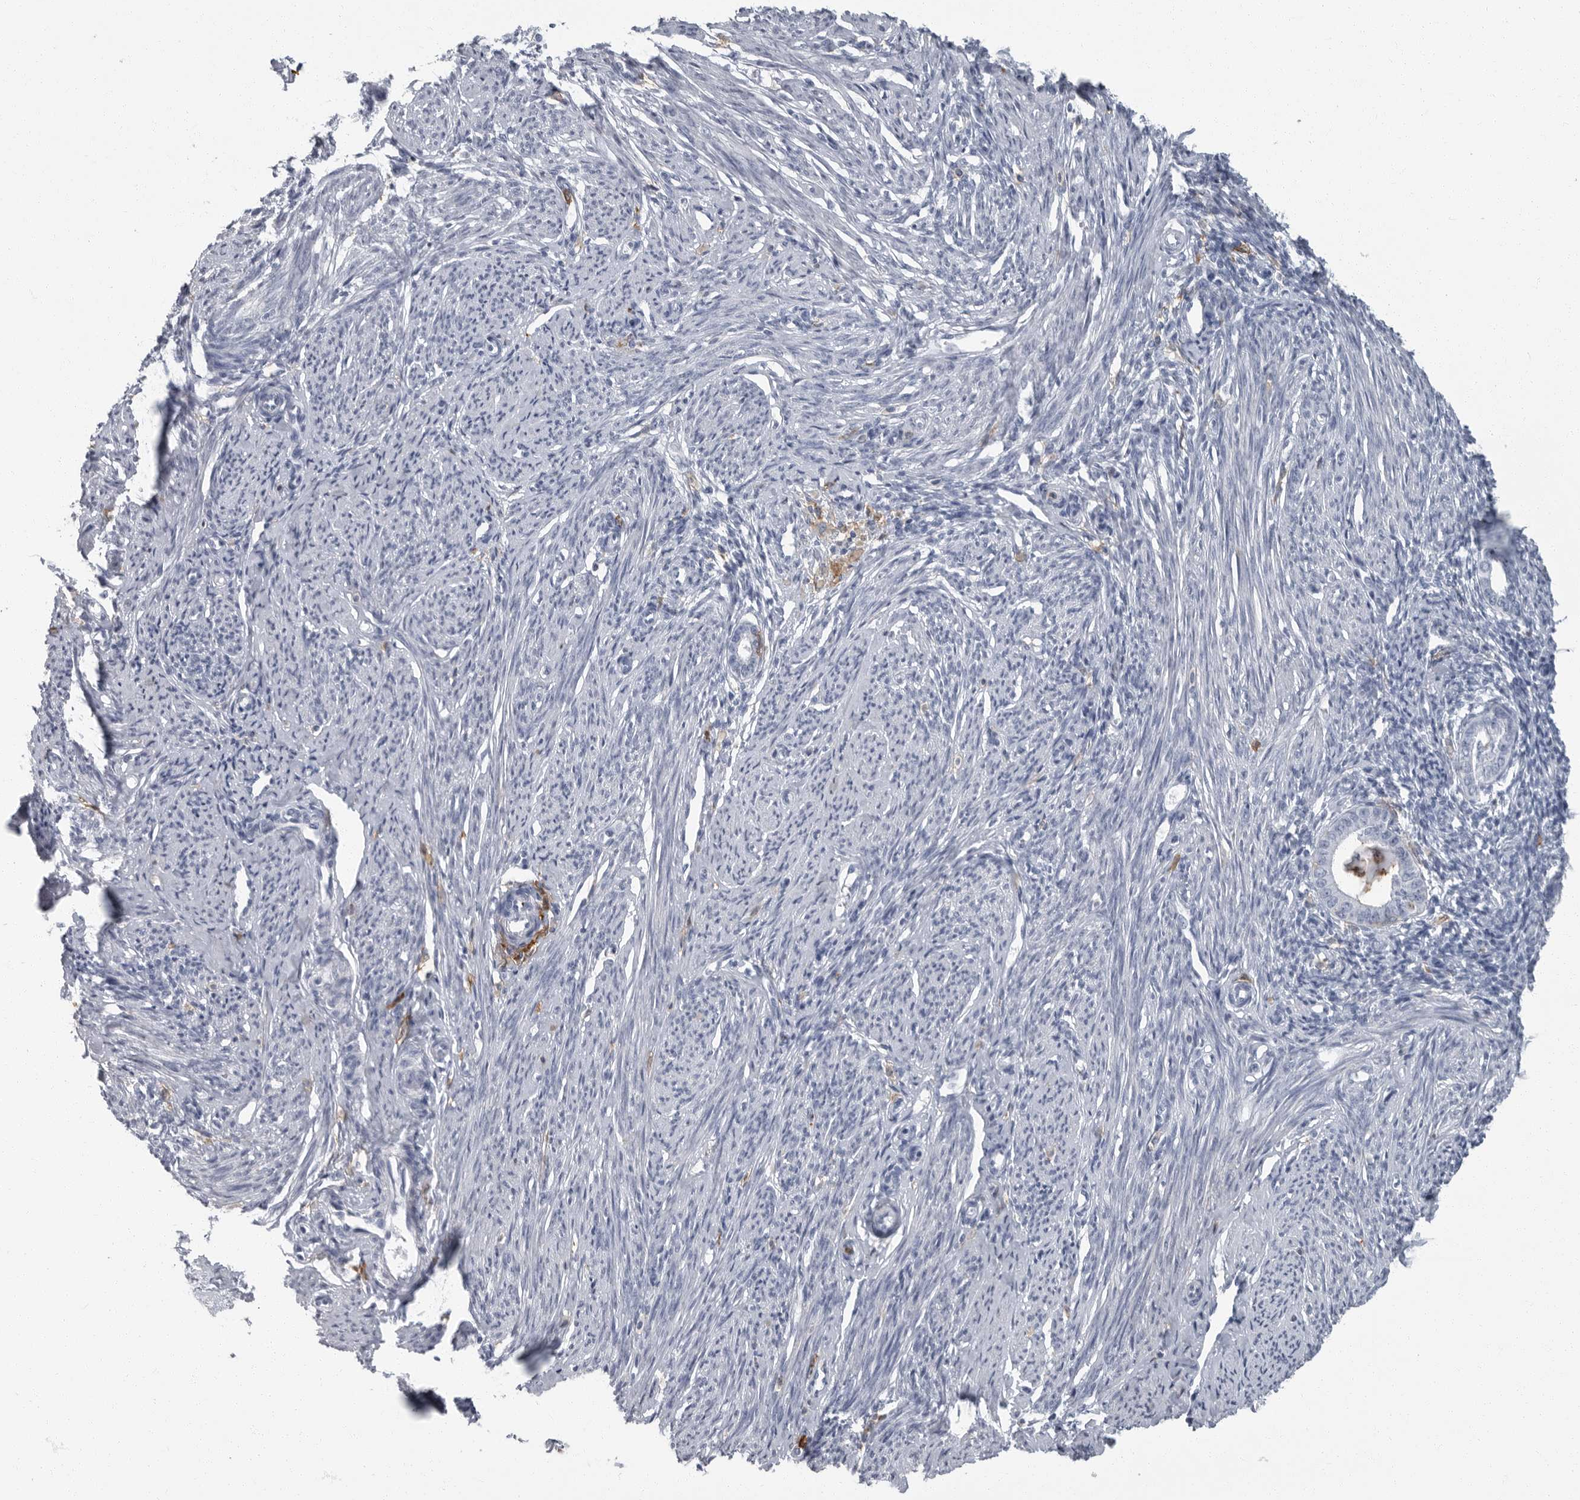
{"staining": {"intensity": "negative", "quantity": "none", "location": "none"}, "tissue": "endometrium", "cell_type": "Cells in endometrial stroma", "image_type": "normal", "snomed": [{"axis": "morphology", "description": "Normal tissue, NOS"}, {"axis": "topography", "description": "Endometrium"}], "caption": "Endometrium was stained to show a protein in brown. There is no significant staining in cells in endometrial stroma. Brightfield microscopy of IHC stained with DAB (3,3'-diaminobenzidine) (brown) and hematoxylin (blue), captured at high magnification.", "gene": "FCER1G", "patient": {"sex": "female", "age": 56}}